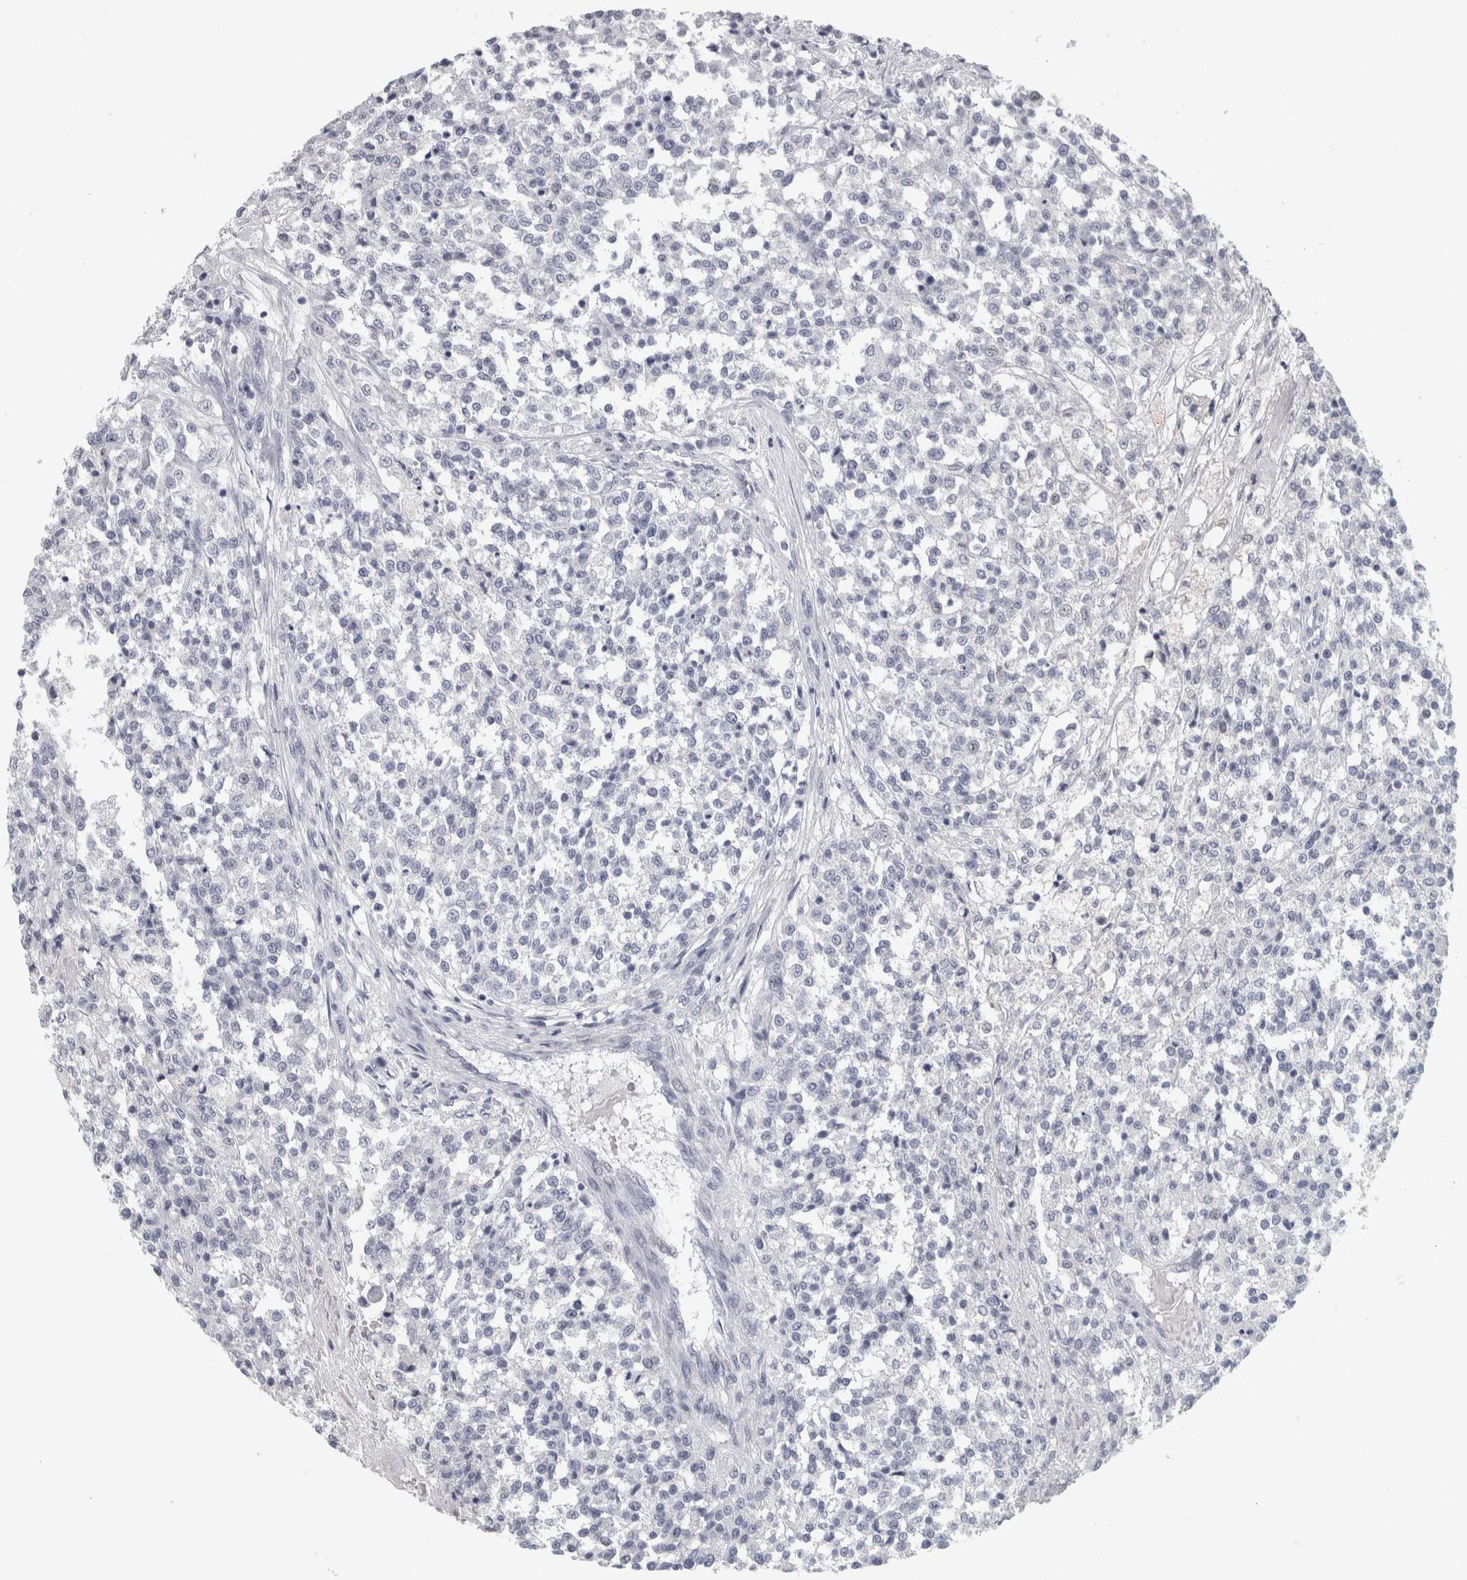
{"staining": {"intensity": "negative", "quantity": "none", "location": "none"}, "tissue": "testis cancer", "cell_type": "Tumor cells", "image_type": "cancer", "snomed": [{"axis": "morphology", "description": "Seminoma, NOS"}, {"axis": "topography", "description": "Testis"}], "caption": "High magnification brightfield microscopy of seminoma (testis) stained with DAB (brown) and counterstained with hematoxylin (blue): tumor cells show no significant expression. (Immunohistochemistry (ihc), brightfield microscopy, high magnification).", "gene": "CPE", "patient": {"sex": "male", "age": 59}}